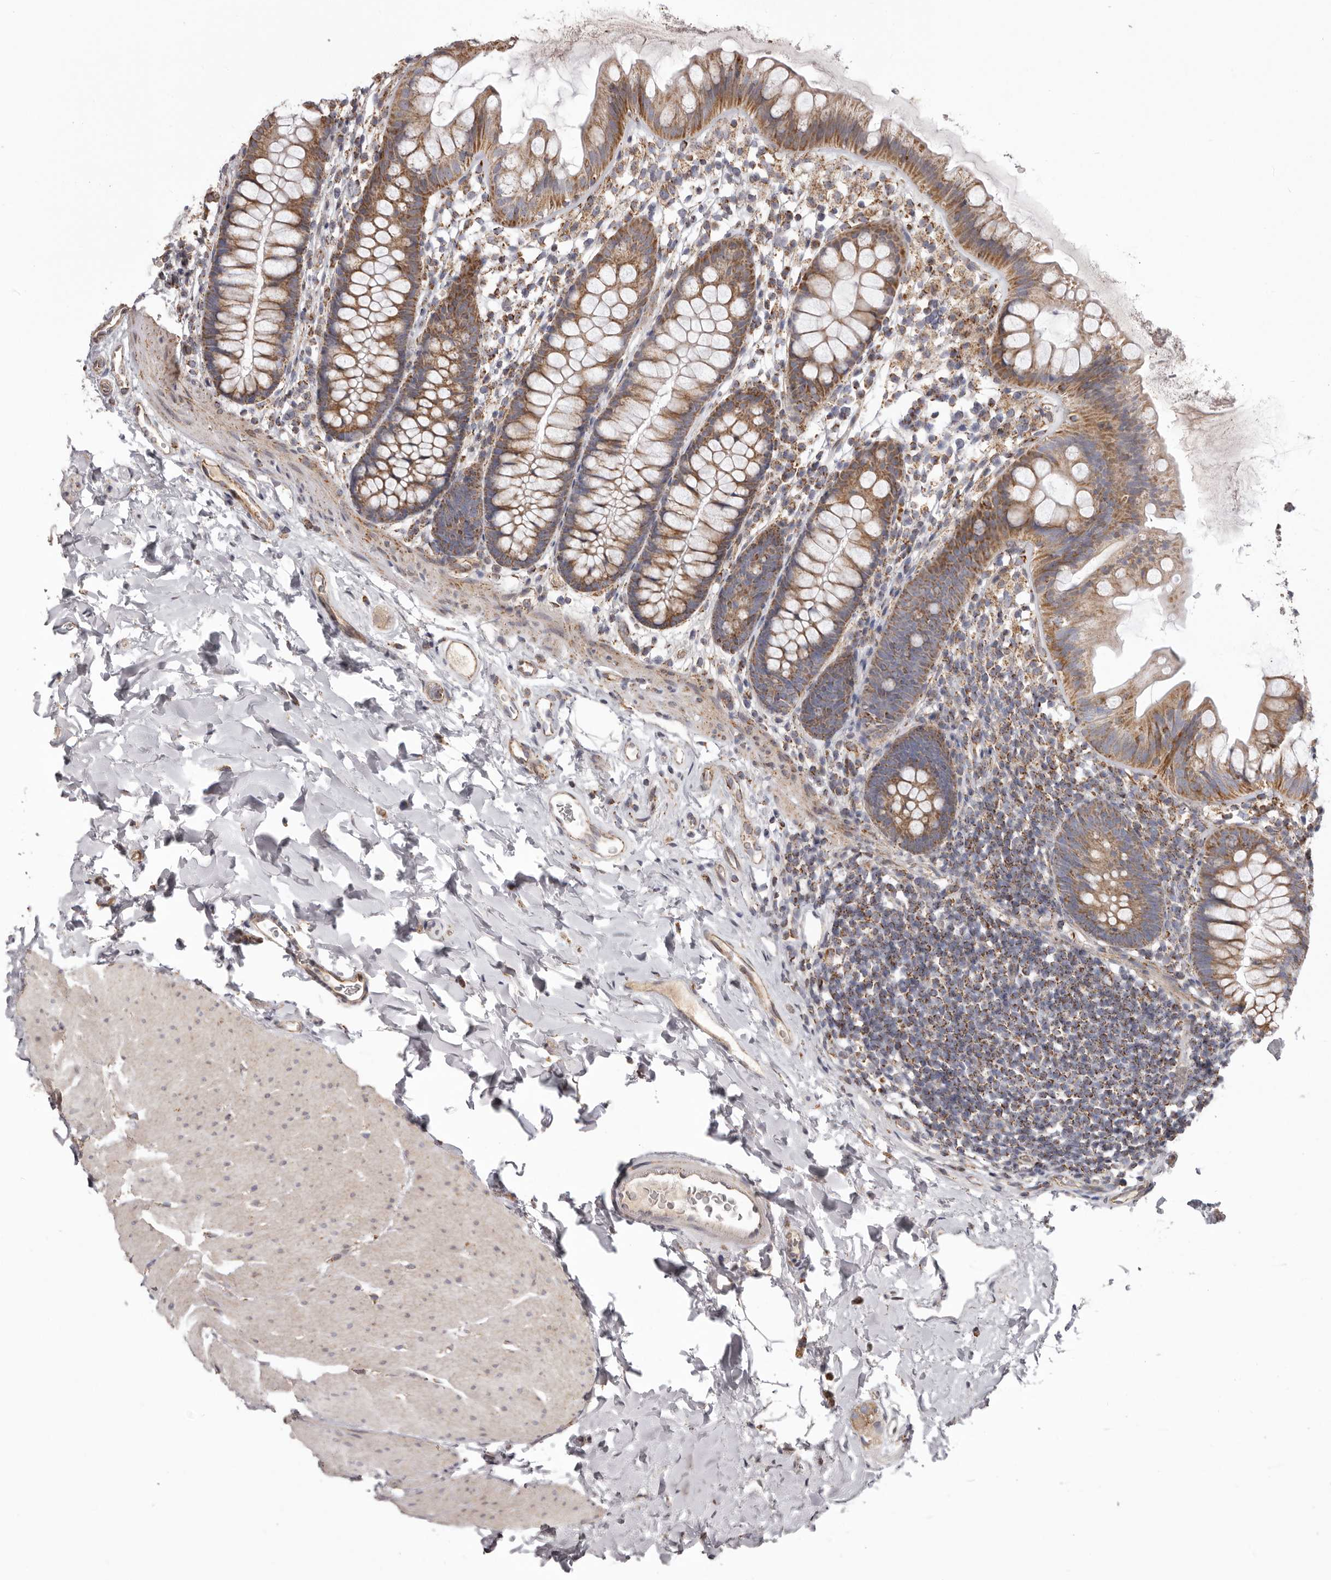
{"staining": {"intensity": "moderate", "quantity": ">75%", "location": "cytoplasmic/membranous"}, "tissue": "colon", "cell_type": "Endothelial cells", "image_type": "normal", "snomed": [{"axis": "morphology", "description": "Normal tissue, NOS"}, {"axis": "topography", "description": "Colon"}], "caption": "Protein analysis of unremarkable colon demonstrates moderate cytoplasmic/membranous expression in about >75% of endothelial cells.", "gene": "CHRM2", "patient": {"sex": "female", "age": 62}}